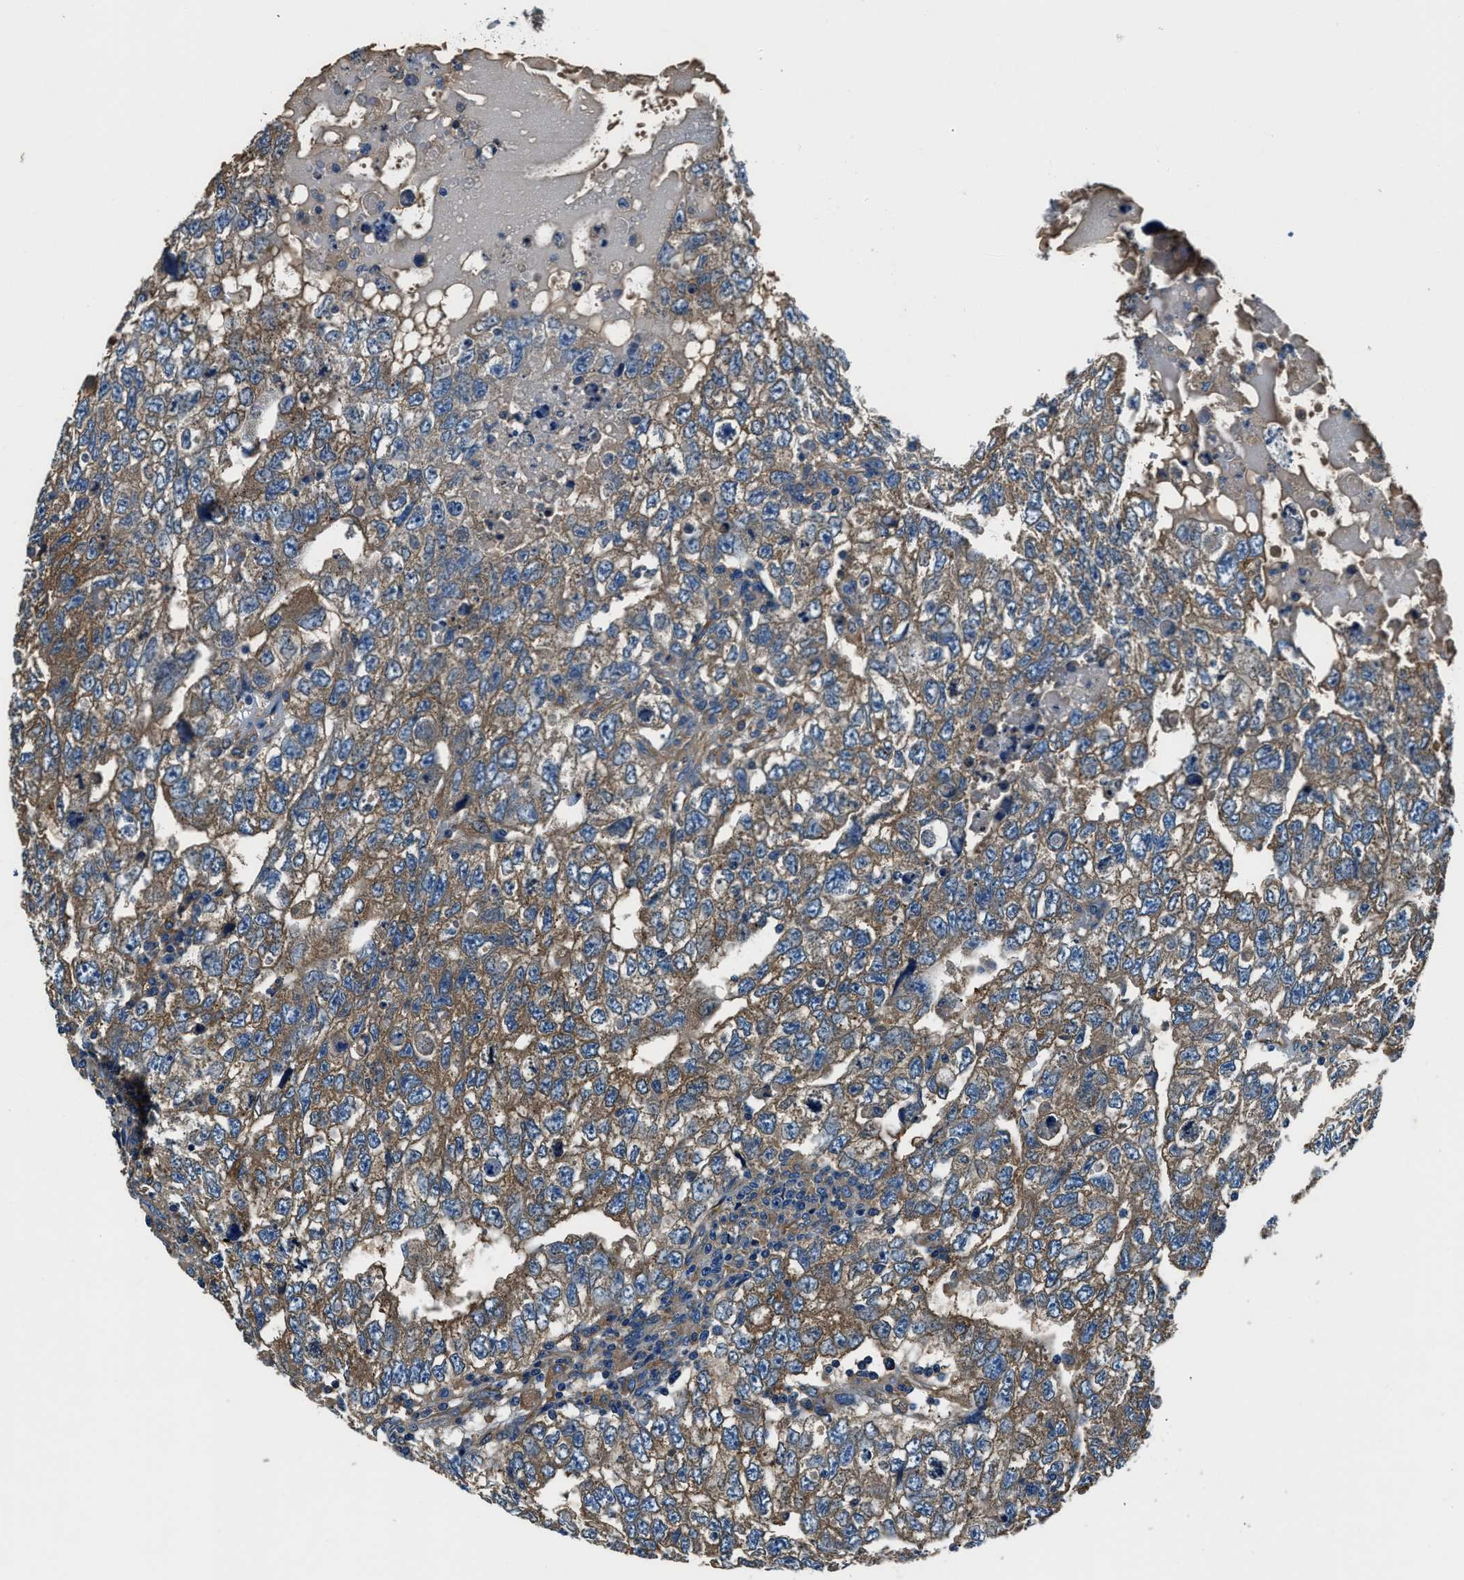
{"staining": {"intensity": "moderate", "quantity": ">75%", "location": "cytoplasmic/membranous"}, "tissue": "testis cancer", "cell_type": "Tumor cells", "image_type": "cancer", "snomed": [{"axis": "morphology", "description": "Carcinoma, Embryonal, NOS"}, {"axis": "topography", "description": "Testis"}], "caption": "There is medium levels of moderate cytoplasmic/membranous expression in tumor cells of testis cancer (embryonal carcinoma), as demonstrated by immunohistochemical staining (brown color).", "gene": "EEA1", "patient": {"sex": "male", "age": 36}}